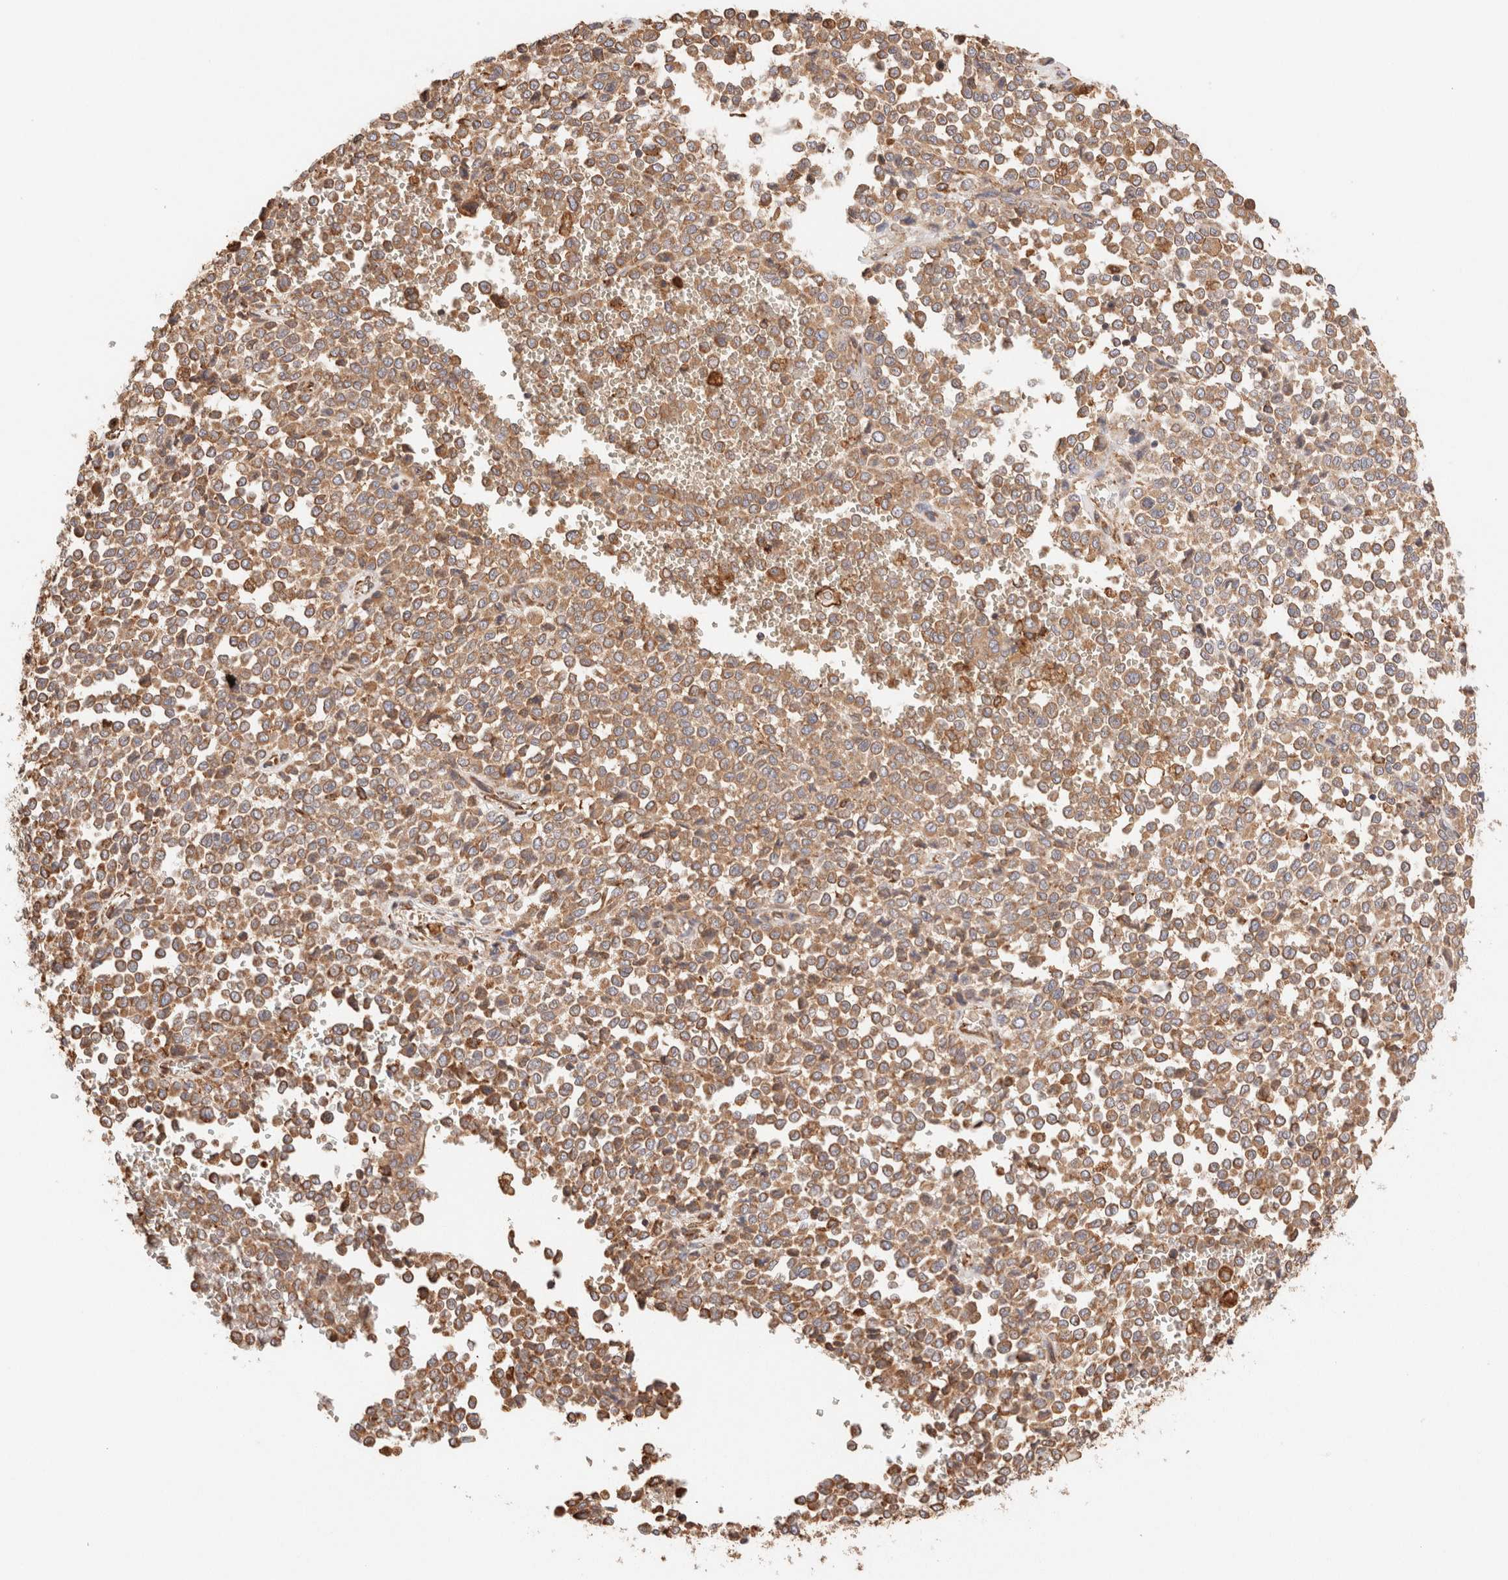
{"staining": {"intensity": "moderate", "quantity": ">75%", "location": "cytoplasmic/membranous"}, "tissue": "melanoma", "cell_type": "Tumor cells", "image_type": "cancer", "snomed": [{"axis": "morphology", "description": "Malignant melanoma, Metastatic site"}, {"axis": "topography", "description": "Pancreas"}], "caption": "Protein expression analysis of human melanoma reveals moderate cytoplasmic/membranous staining in about >75% of tumor cells. The protein is shown in brown color, while the nuclei are stained blue.", "gene": "FER", "patient": {"sex": "female", "age": 30}}